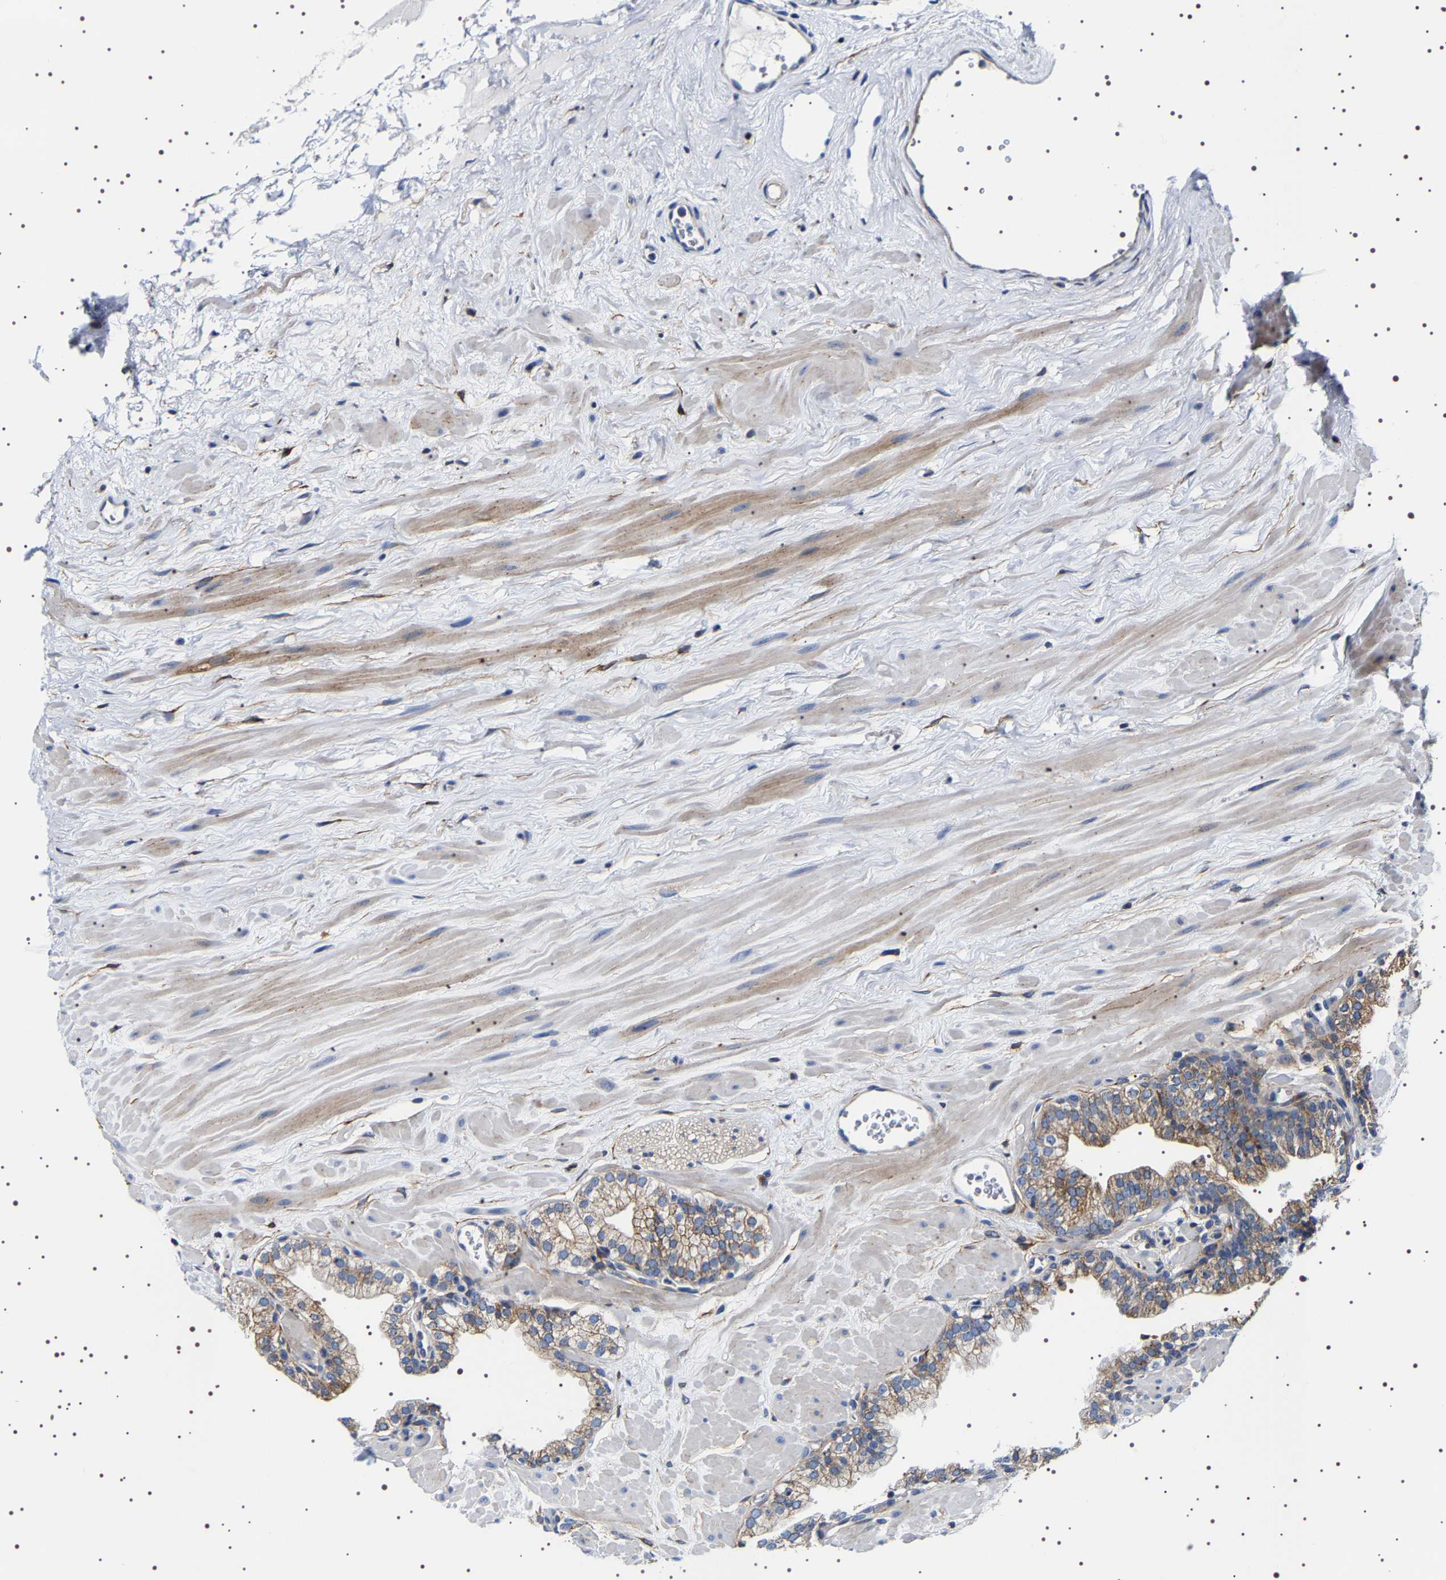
{"staining": {"intensity": "moderate", "quantity": ">75%", "location": "cytoplasmic/membranous"}, "tissue": "prostate", "cell_type": "Glandular cells", "image_type": "normal", "snomed": [{"axis": "morphology", "description": "Normal tissue, NOS"}, {"axis": "morphology", "description": "Urothelial carcinoma, Low grade"}, {"axis": "topography", "description": "Urinary bladder"}, {"axis": "topography", "description": "Prostate"}], "caption": "Benign prostate demonstrates moderate cytoplasmic/membranous staining in approximately >75% of glandular cells, visualized by immunohistochemistry. The staining was performed using DAB (3,3'-diaminobenzidine), with brown indicating positive protein expression. Nuclei are stained blue with hematoxylin.", "gene": "SQLE", "patient": {"sex": "male", "age": 60}}